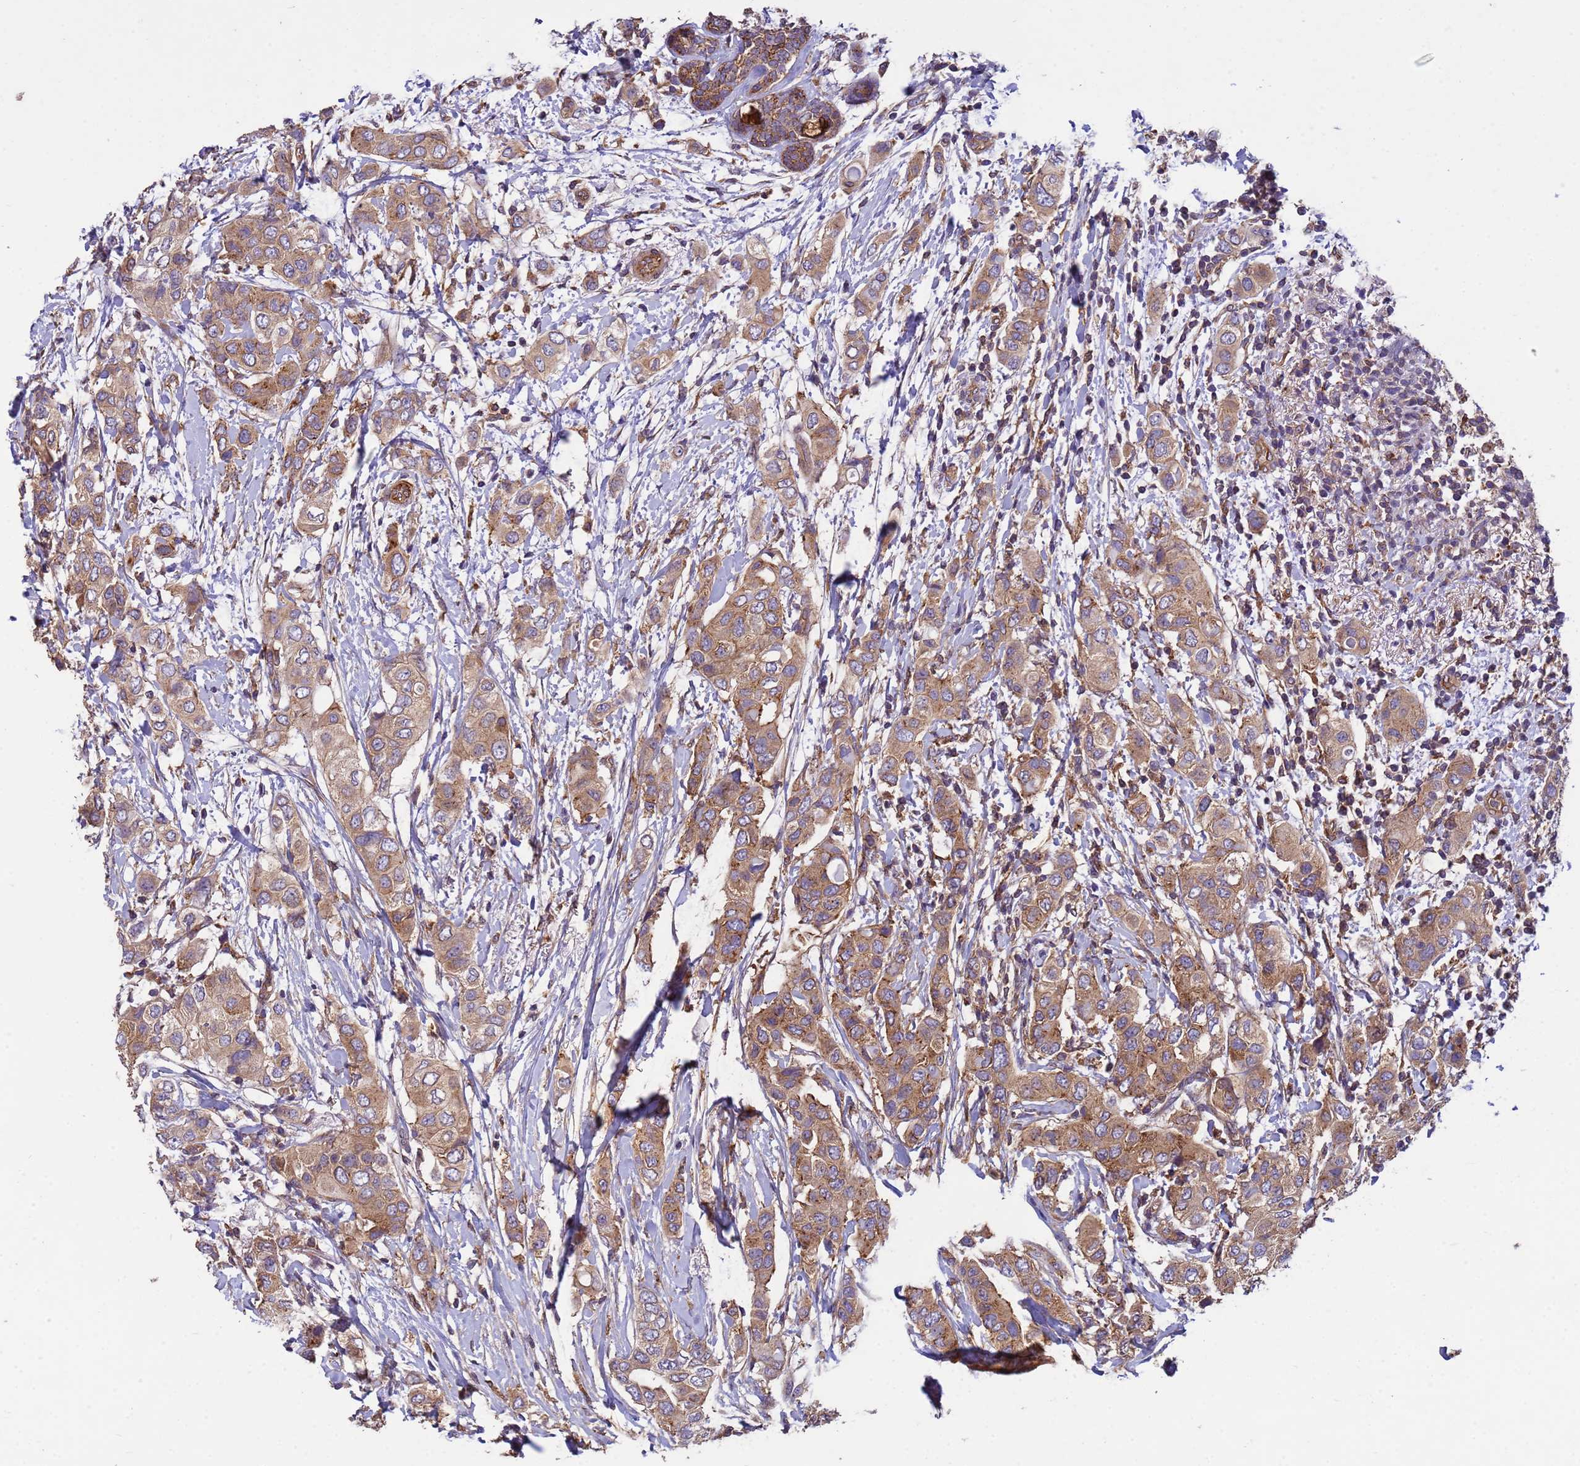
{"staining": {"intensity": "moderate", "quantity": ">75%", "location": "cytoplasmic/membranous"}, "tissue": "breast cancer", "cell_type": "Tumor cells", "image_type": "cancer", "snomed": [{"axis": "morphology", "description": "Lobular carcinoma"}, {"axis": "topography", "description": "Breast"}], "caption": "Tumor cells display medium levels of moderate cytoplasmic/membranous expression in approximately >75% of cells in breast lobular carcinoma. (DAB = brown stain, brightfield microscopy at high magnification).", "gene": "RAB10", "patient": {"sex": "female", "age": 51}}